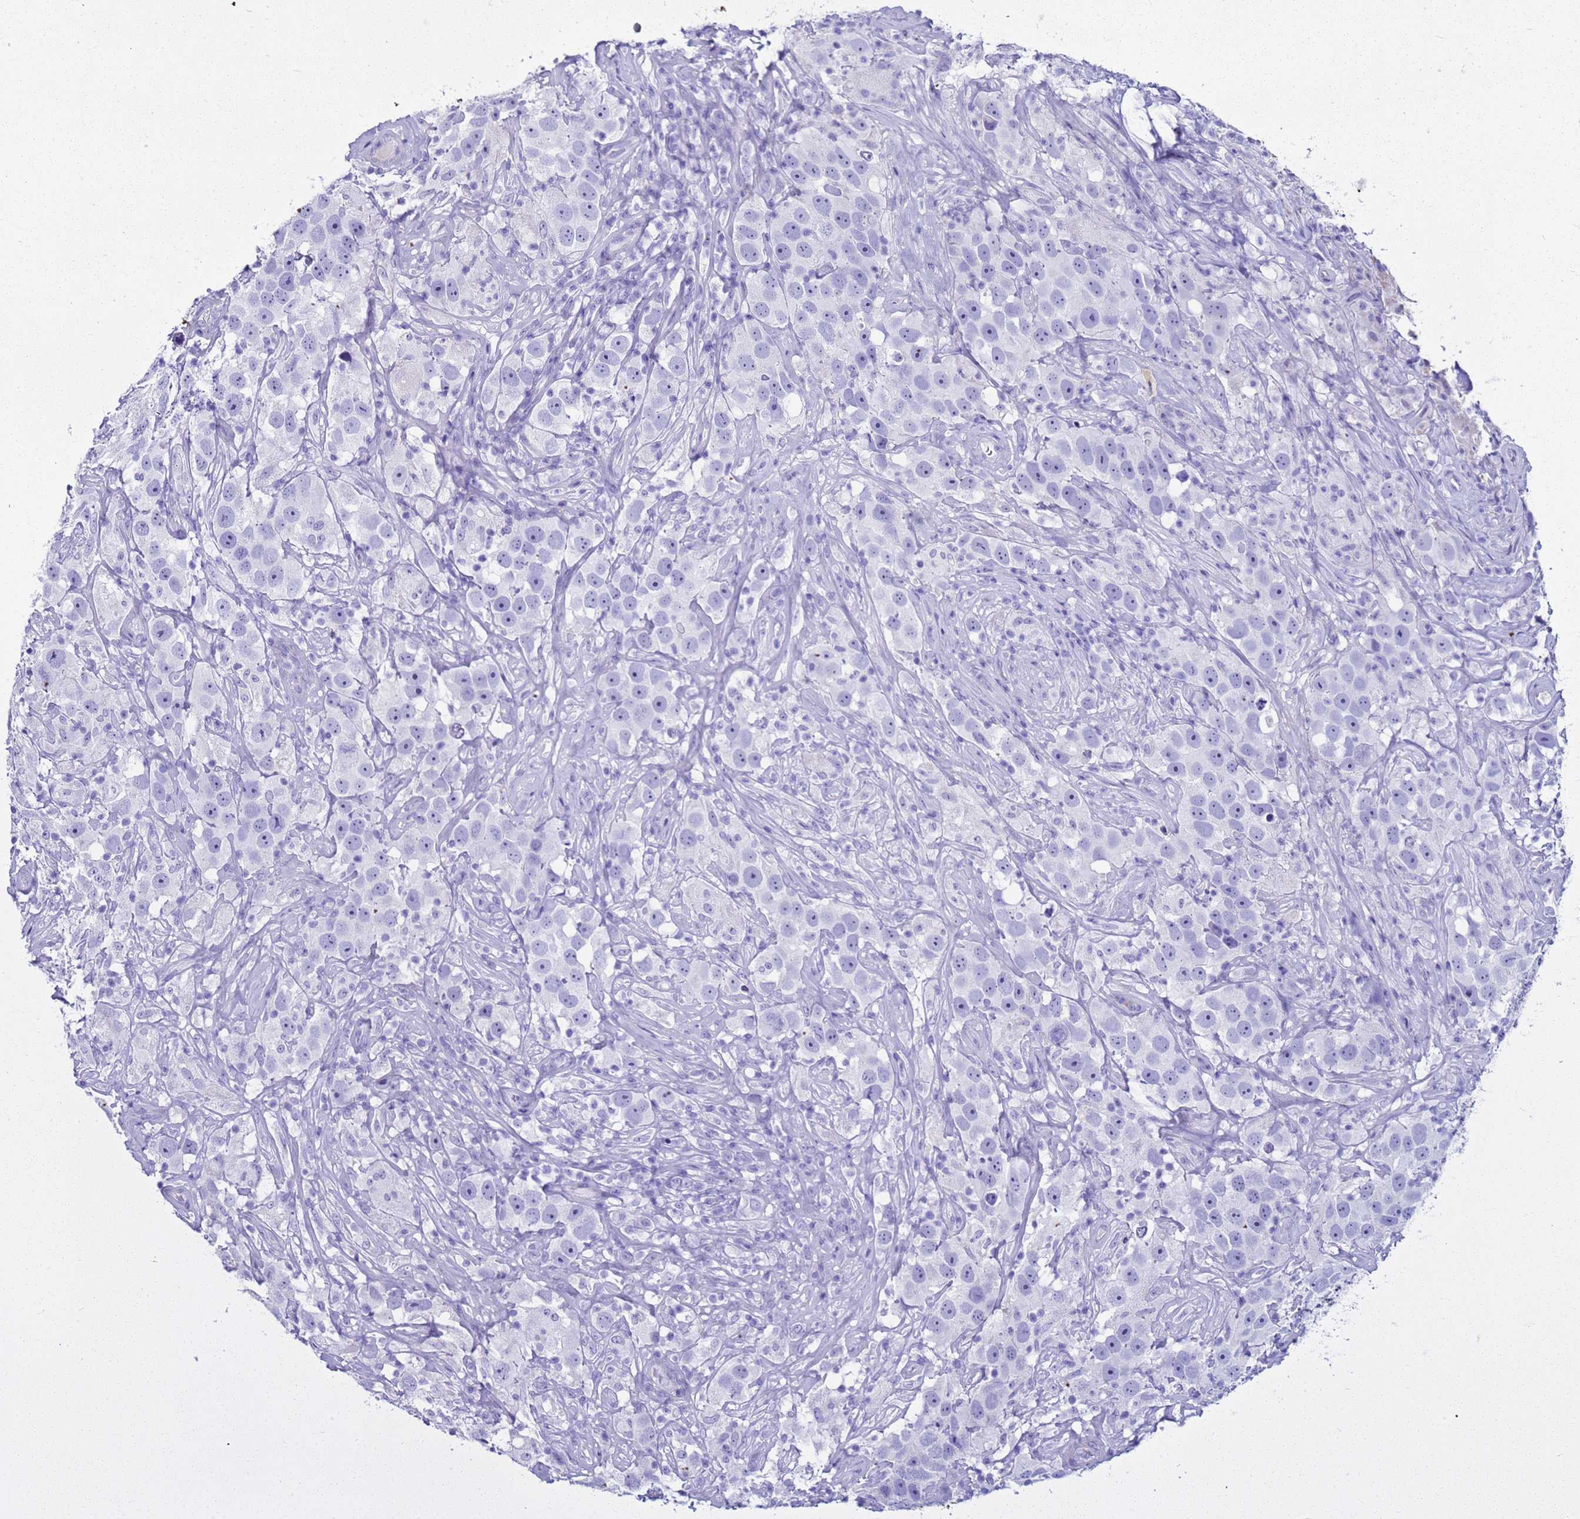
{"staining": {"intensity": "negative", "quantity": "none", "location": "none"}, "tissue": "testis cancer", "cell_type": "Tumor cells", "image_type": "cancer", "snomed": [{"axis": "morphology", "description": "Seminoma, NOS"}, {"axis": "topography", "description": "Testis"}], "caption": "Micrograph shows no significant protein expression in tumor cells of seminoma (testis).", "gene": "LCMT1", "patient": {"sex": "male", "age": 49}}